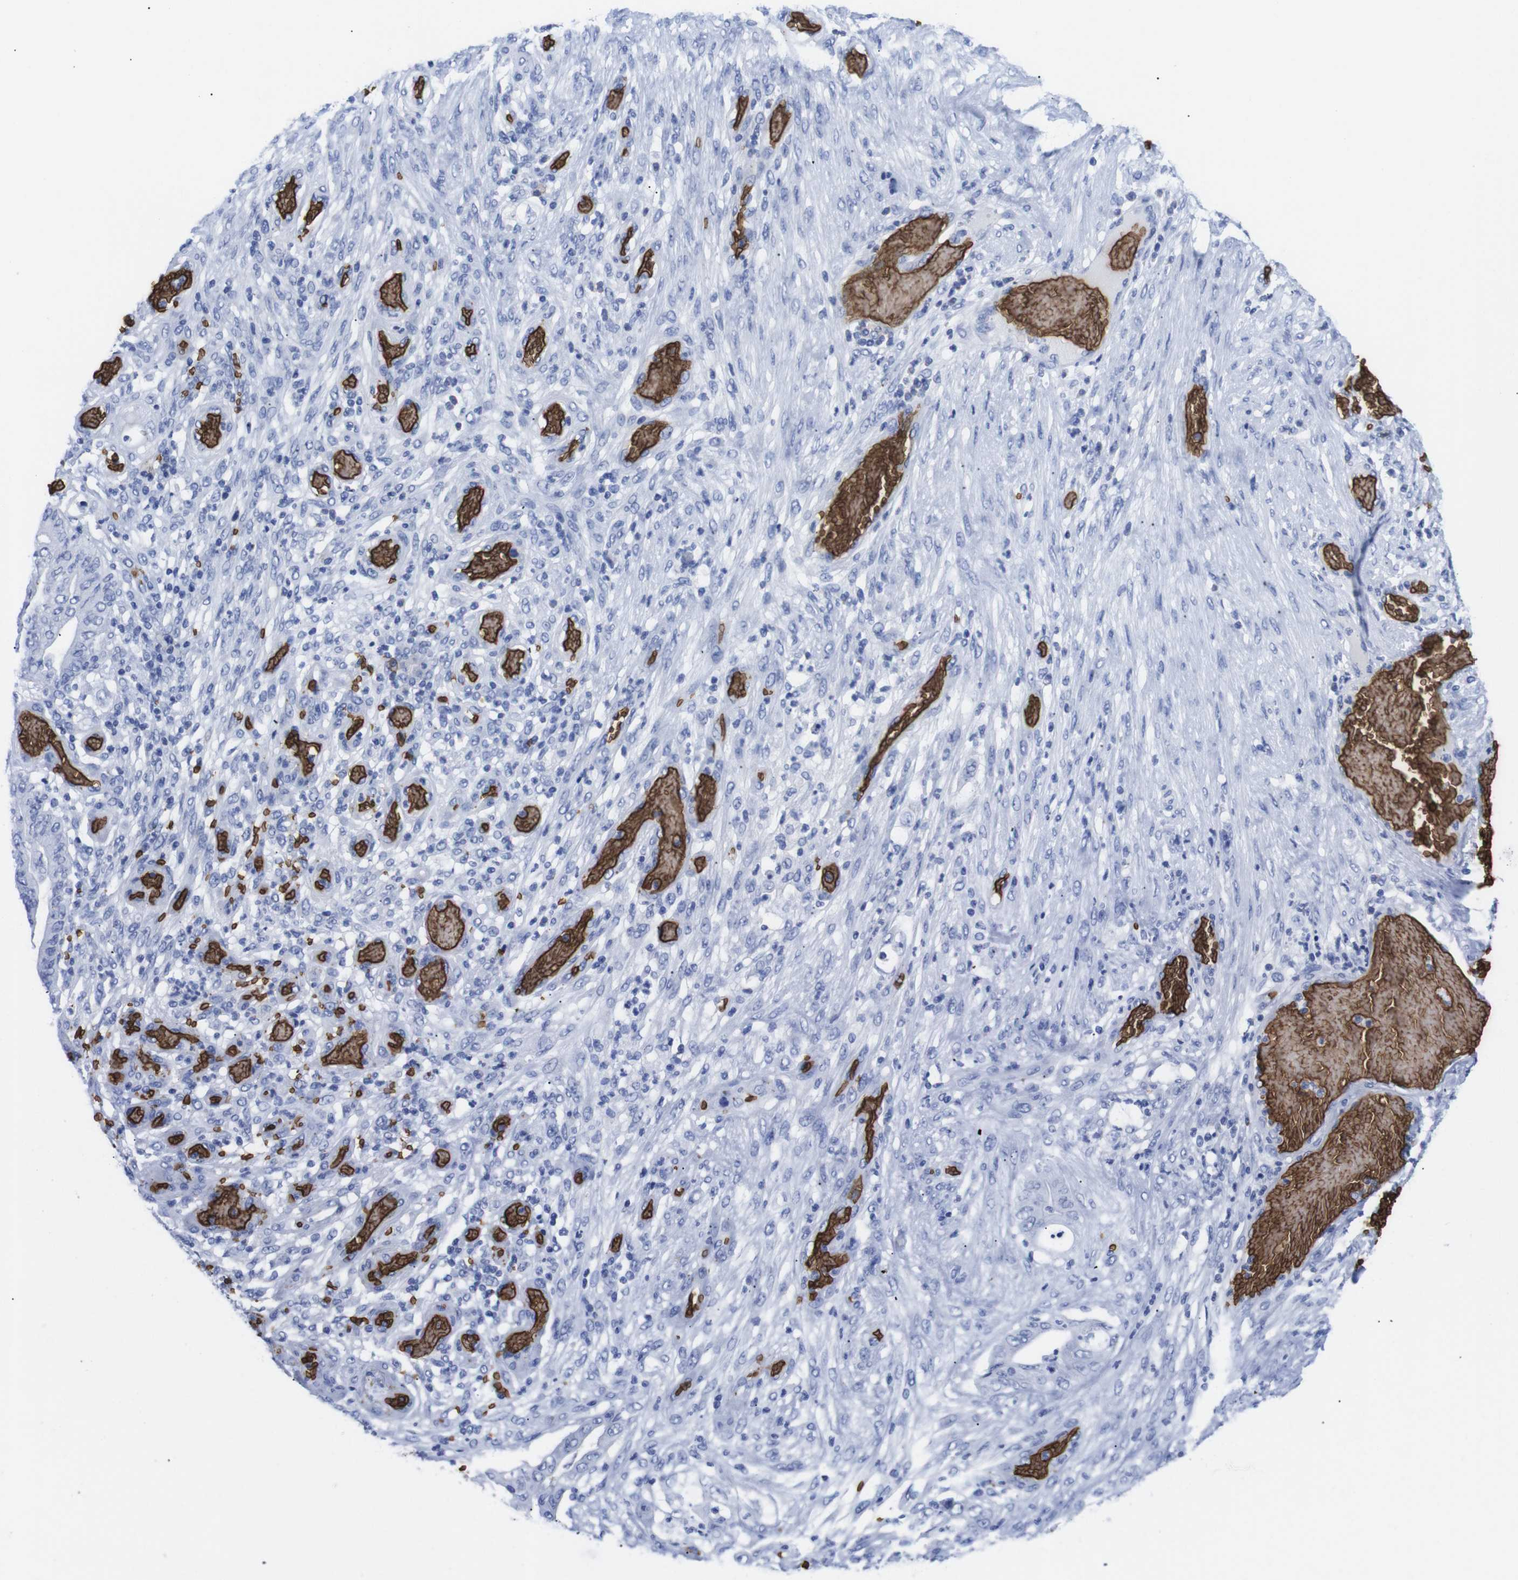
{"staining": {"intensity": "negative", "quantity": "none", "location": "none"}, "tissue": "stomach cancer", "cell_type": "Tumor cells", "image_type": "cancer", "snomed": [{"axis": "morphology", "description": "Adenocarcinoma, NOS"}, {"axis": "topography", "description": "Stomach"}], "caption": "An image of human stomach cancer is negative for staining in tumor cells.", "gene": "S1PR2", "patient": {"sex": "female", "age": 73}}